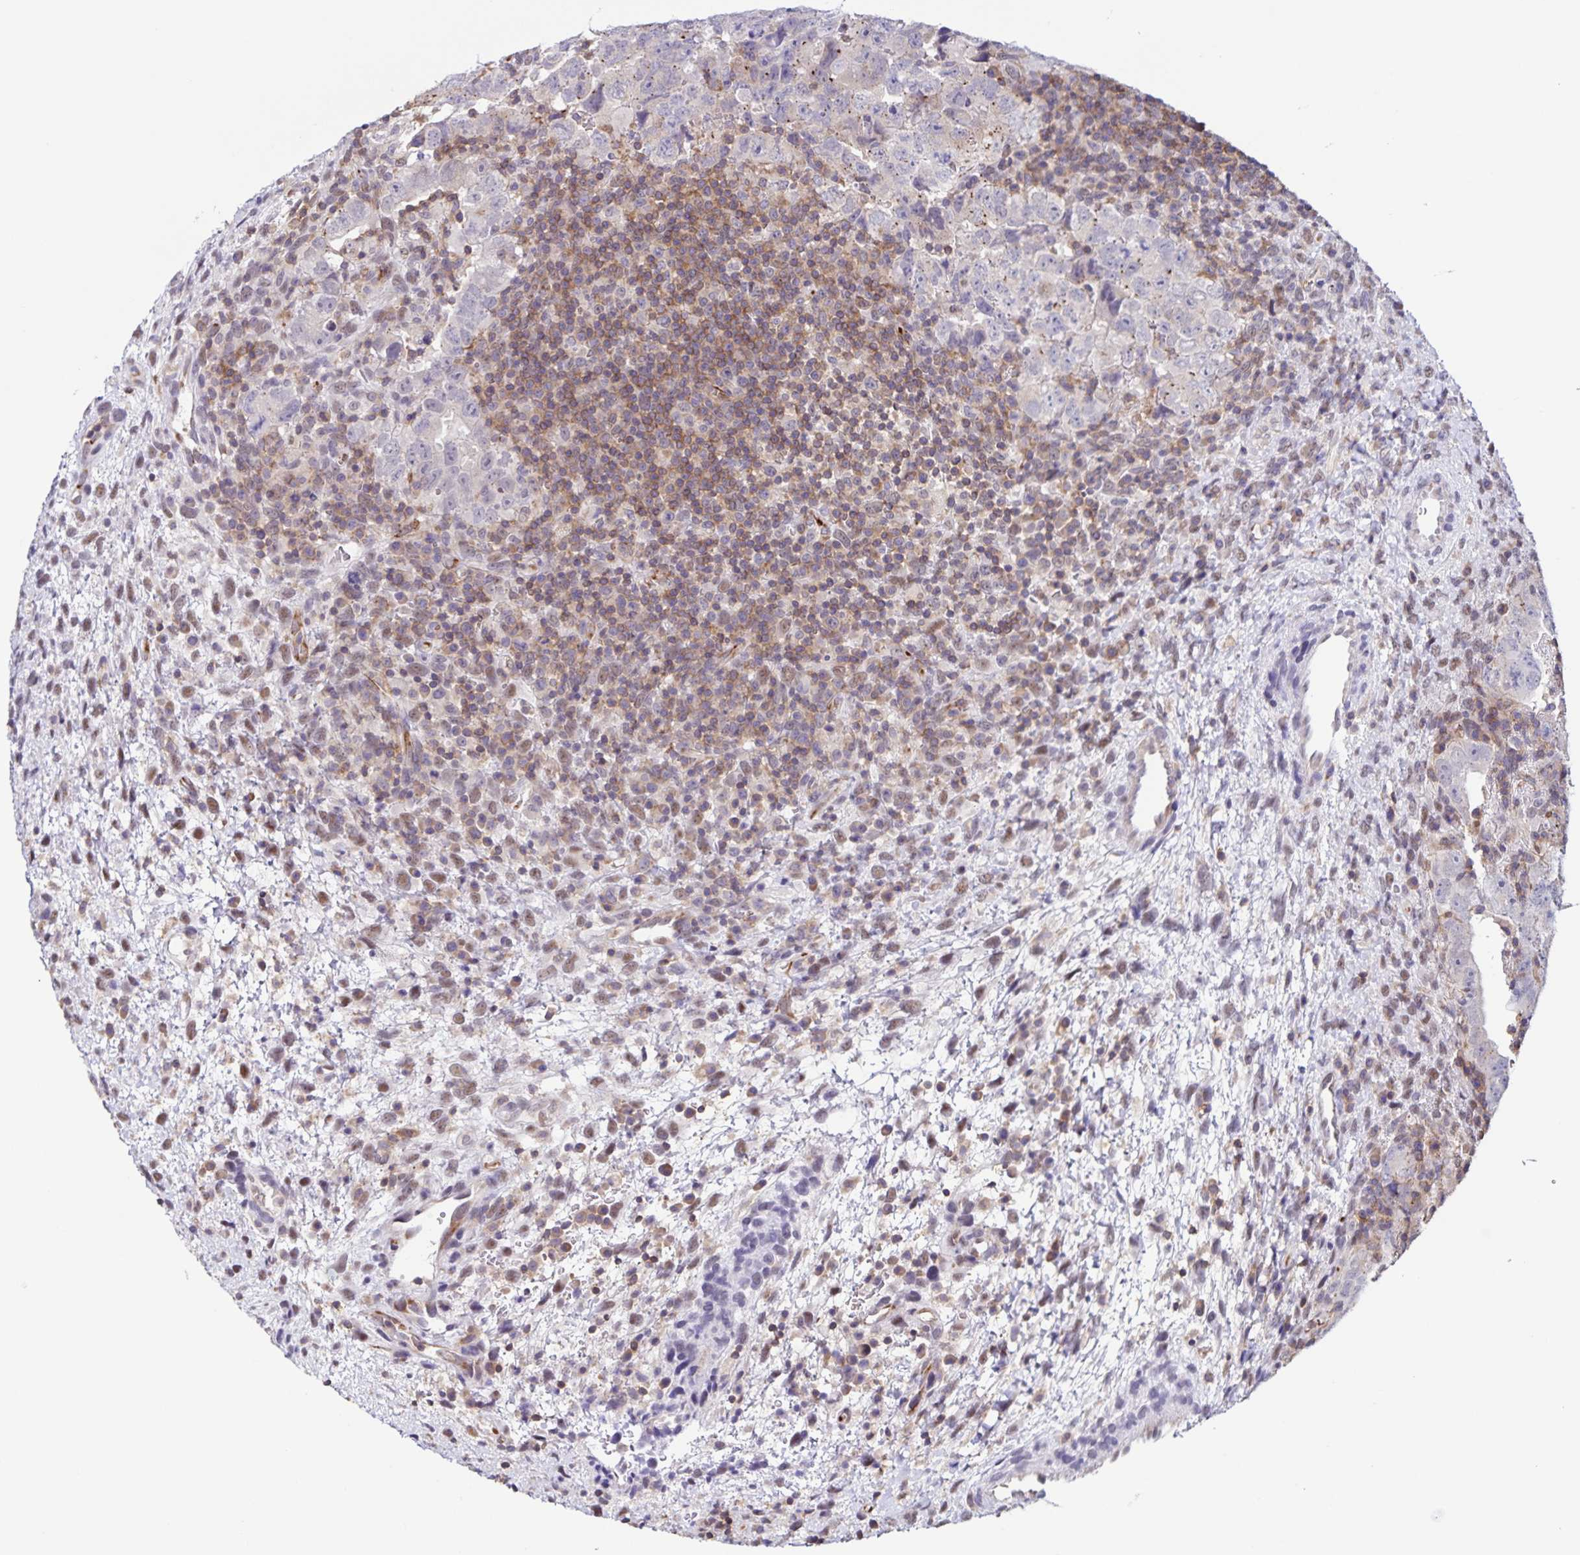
{"staining": {"intensity": "weak", "quantity": "<25%", "location": "cytoplasmic/membranous"}, "tissue": "testis cancer", "cell_type": "Tumor cells", "image_type": "cancer", "snomed": [{"axis": "morphology", "description": "Carcinoma, Embryonal, NOS"}, {"axis": "topography", "description": "Testis"}], "caption": "This is an immunohistochemistry (IHC) histopathology image of testis cancer (embryonal carcinoma). There is no staining in tumor cells.", "gene": "STPG4", "patient": {"sex": "male", "age": 24}}